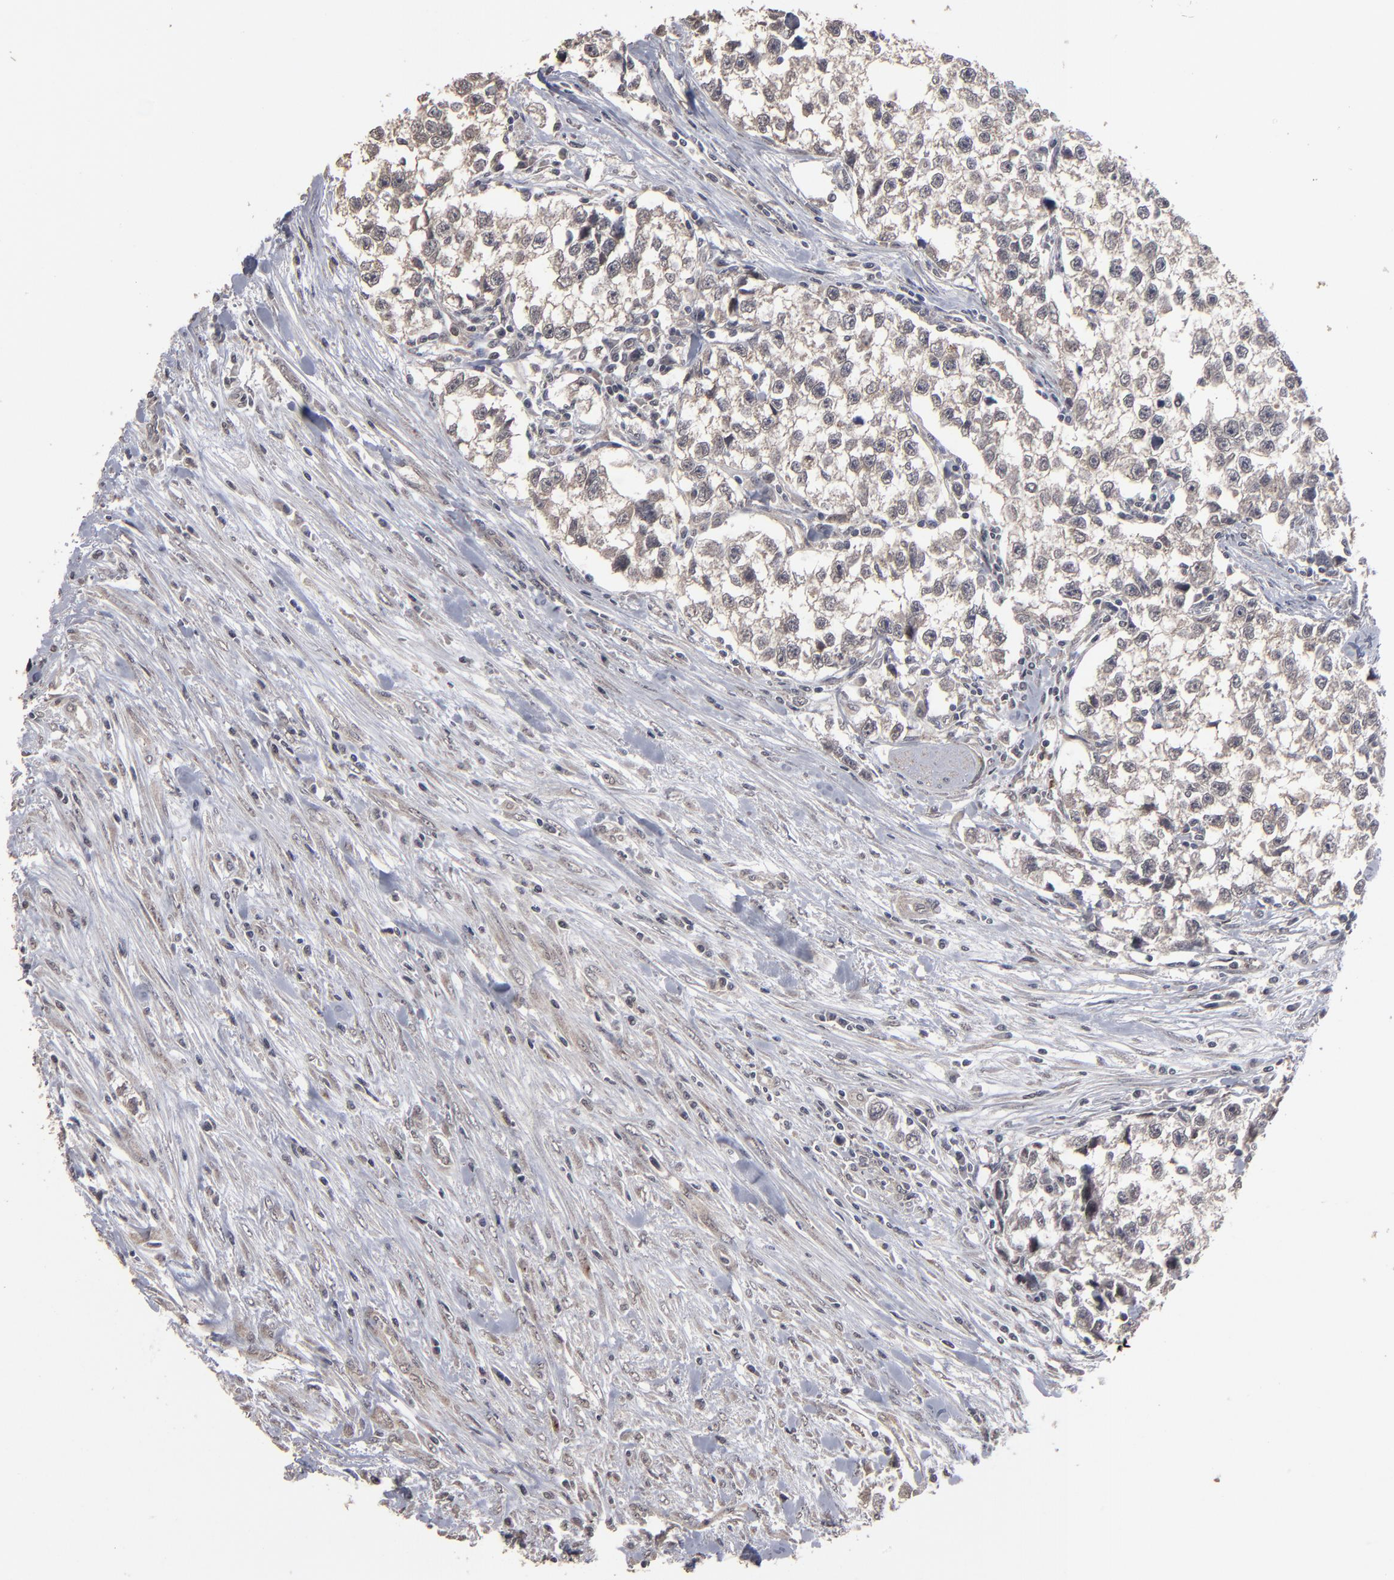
{"staining": {"intensity": "weak", "quantity": ">75%", "location": "cytoplasmic/membranous"}, "tissue": "testis cancer", "cell_type": "Tumor cells", "image_type": "cancer", "snomed": [{"axis": "morphology", "description": "Seminoma, NOS"}, {"axis": "morphology", "description": "Carcinoma, Embryonal, NOS"}, {"axis": "topography", "description": "Testis"}], "caption": "The image exhibits immunohistochemical staining of testis cancer (seminoma). There is weak cytoplasmic/membranous expression is appreciated in approximately >75% of tumor cells.", "gene": "SLC22A17", "patient": {"sex": "male", "age": 30}}